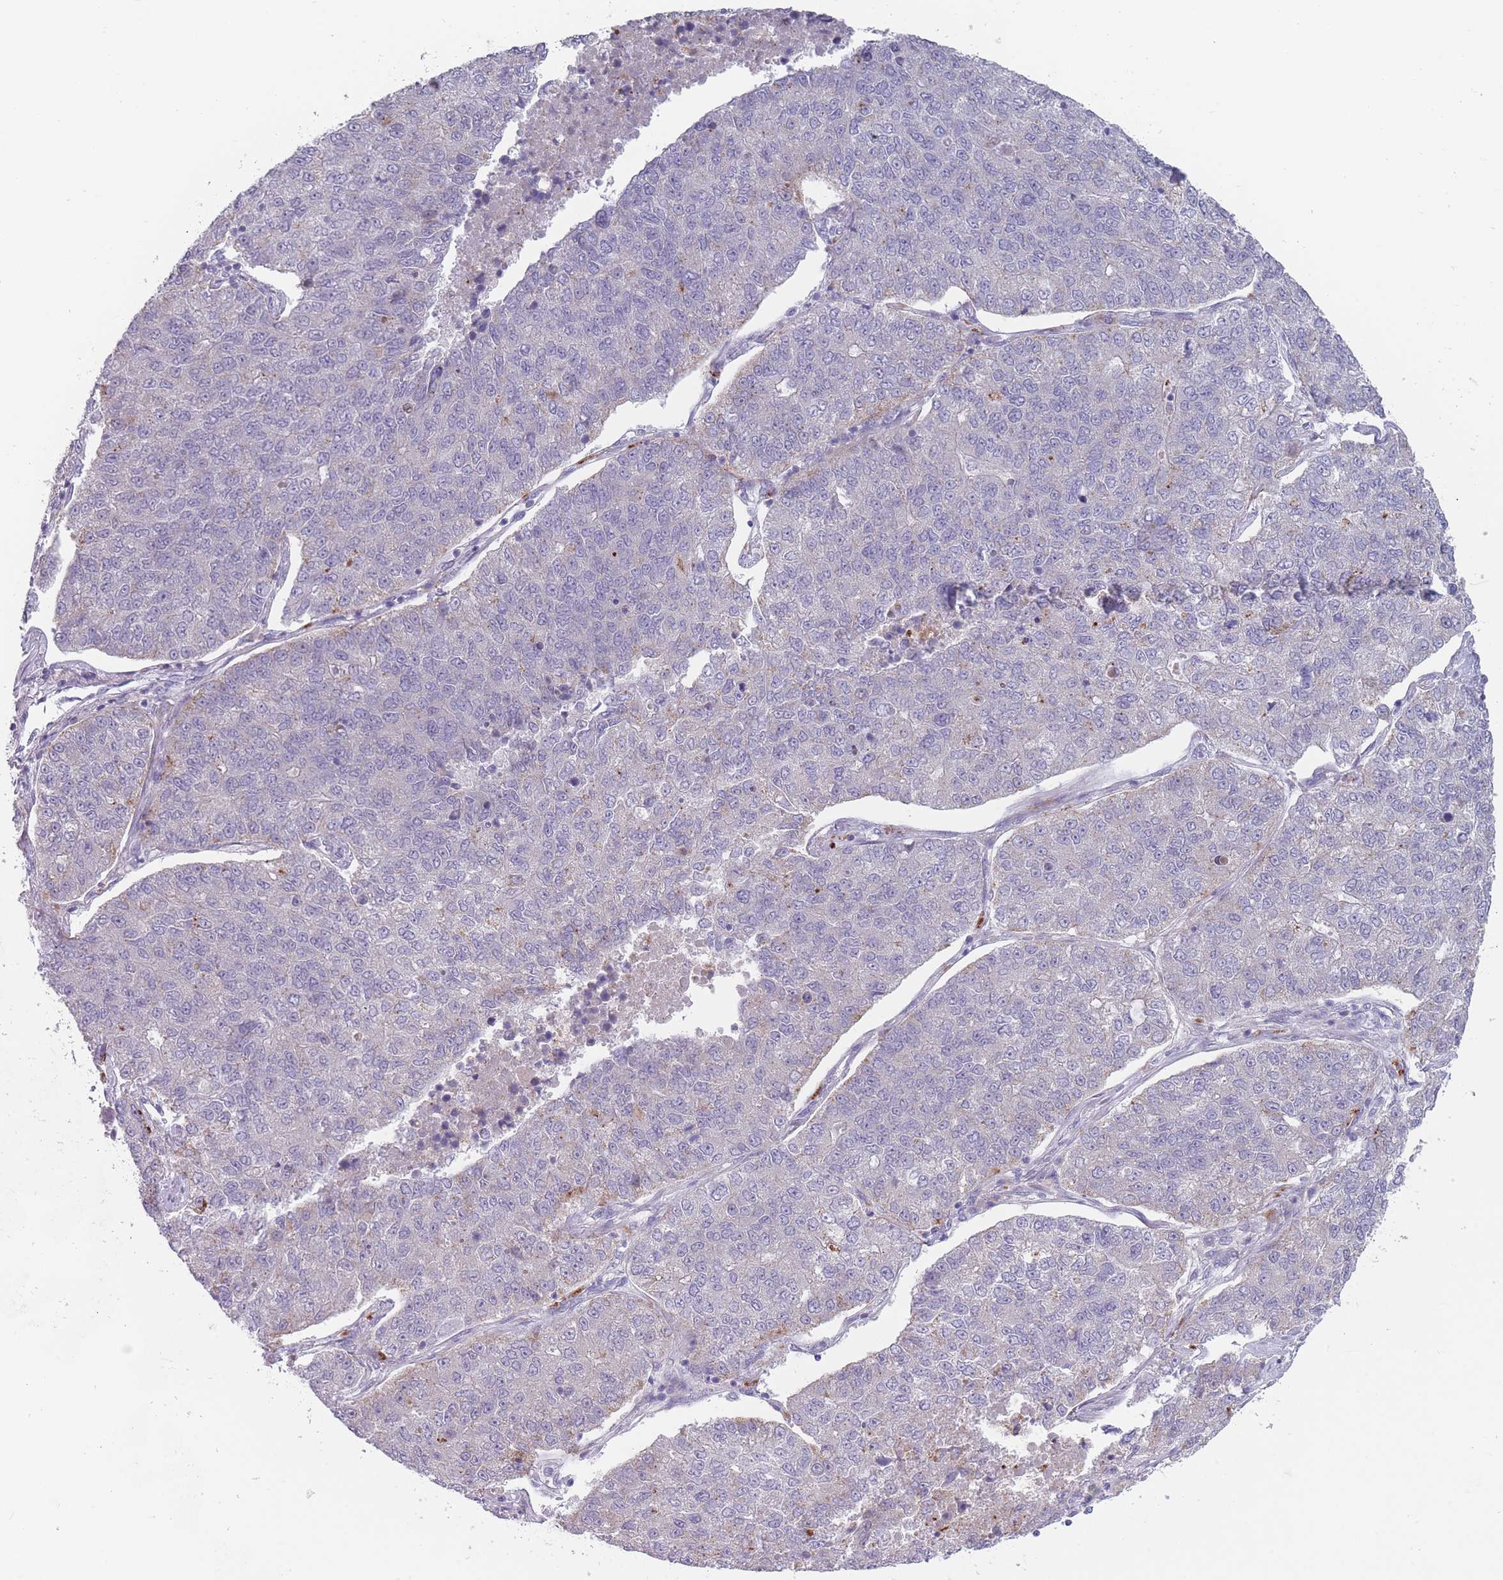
{"staining": {"intensity": "negative", "quantity": "none", "location": "none"}, "tissue": "lung cancer", "cell_type": "Tumor cells", "image_type": "cancer", "snomed": [{"axis": "morphology", "description": "Adenocarcinoma, NOS"}, {"axis": "topography", "description": "Lung"}], "caption": "Image shows no significant protein expression in tumor cells of lung adenocarcinoma. (Immunohistochemistry (ihc), brightfield microscopy, high magnification).", "gene": "PAIP2B", "patient": {"sex": "male", "age": 49}}